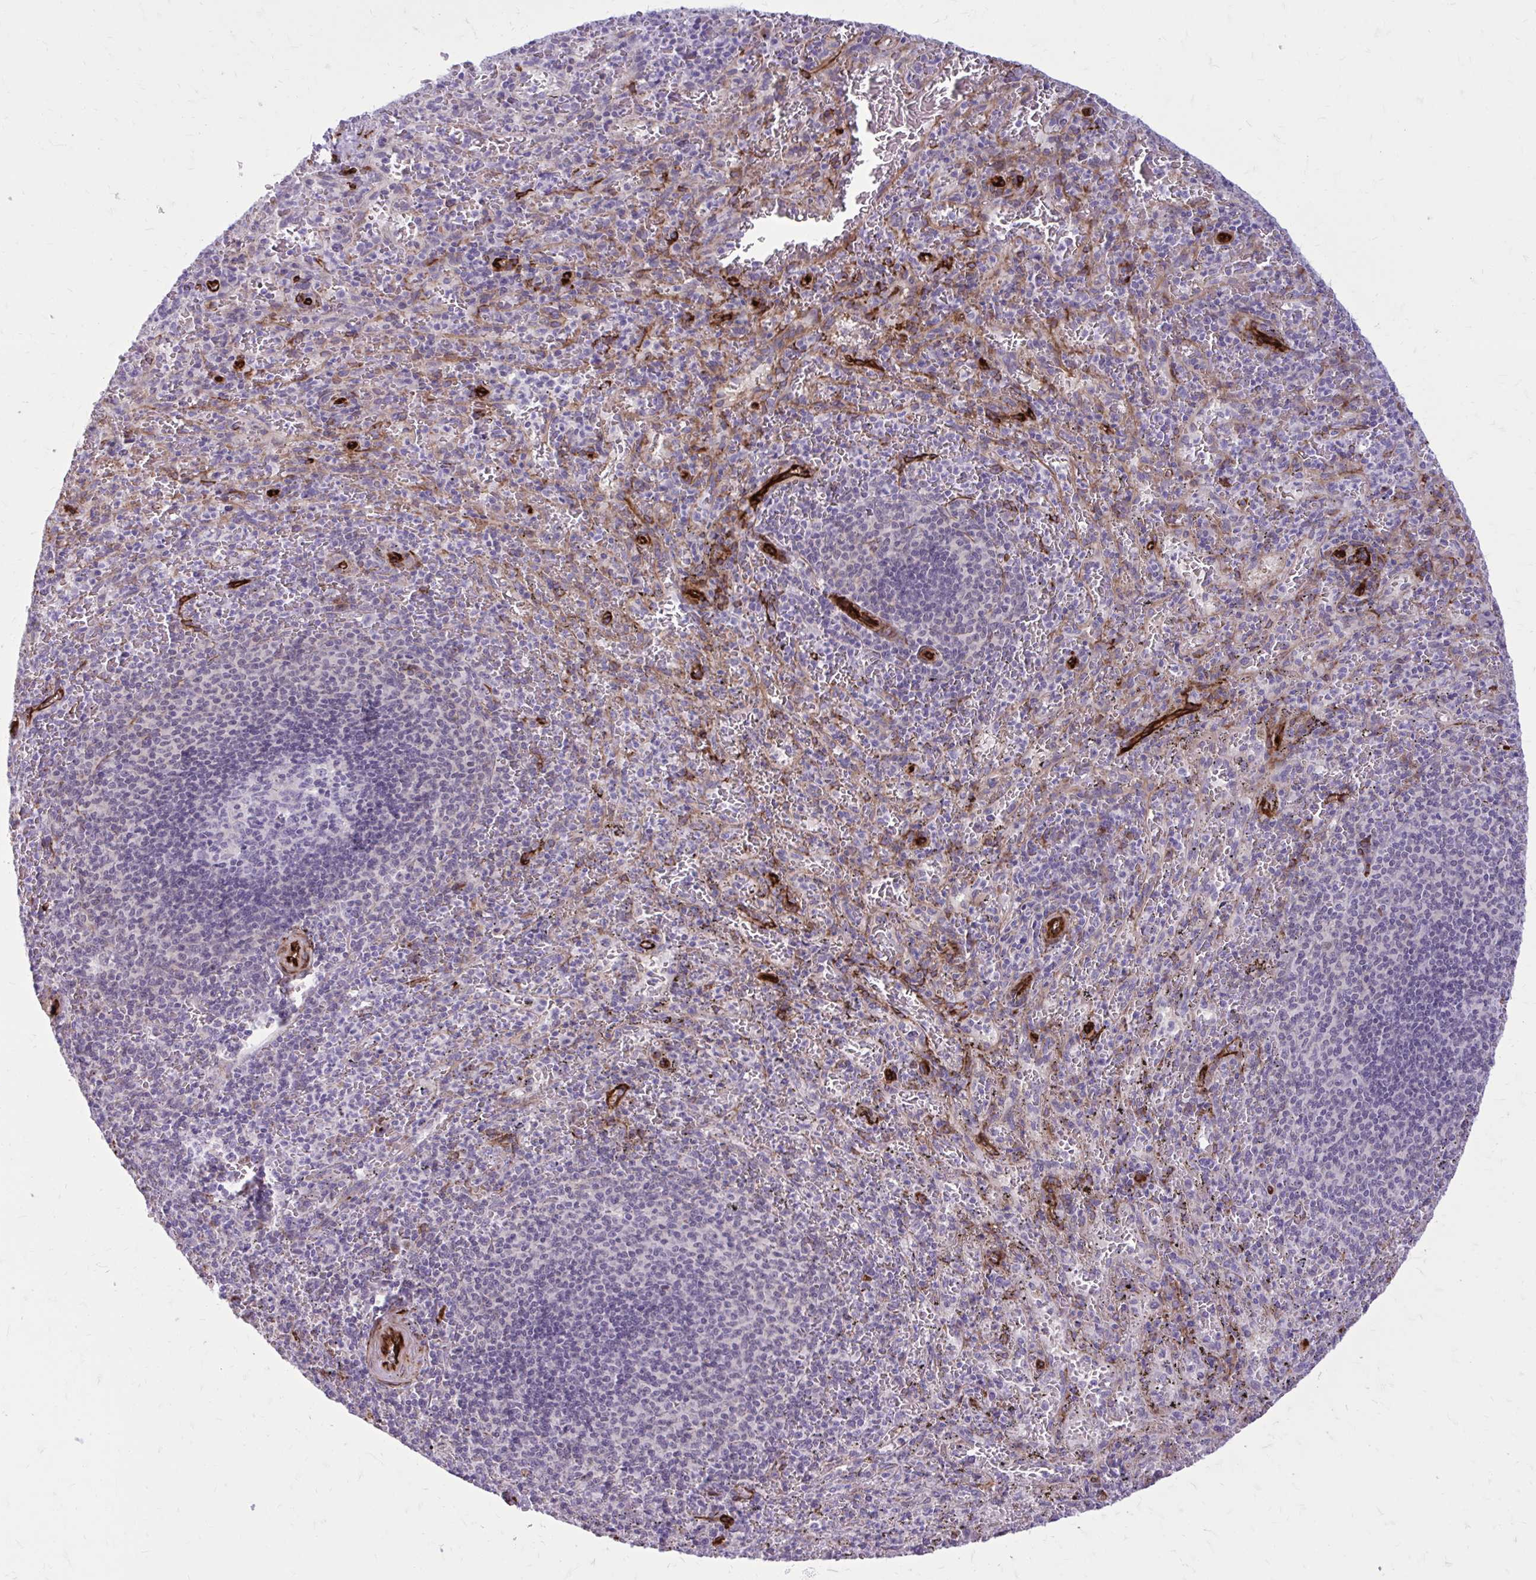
{"staining": {"intensity": "negative", "quantity": "none", "location": "none"}, "tissue": "spleen", "cell_type": "Cells in red pulp", "image_type": "normal", "snomed": [{"axis": "morphology", "description": "Normal tissue, NOS"}, {"axis": "topography", "description": "Spleen"}], "caption": "Cells in red pulp show no significant expression in benign spleen. Nuclei are stained in blue.", "gene": "BEND5", "patient": {"sex": "male", "age": 57}}